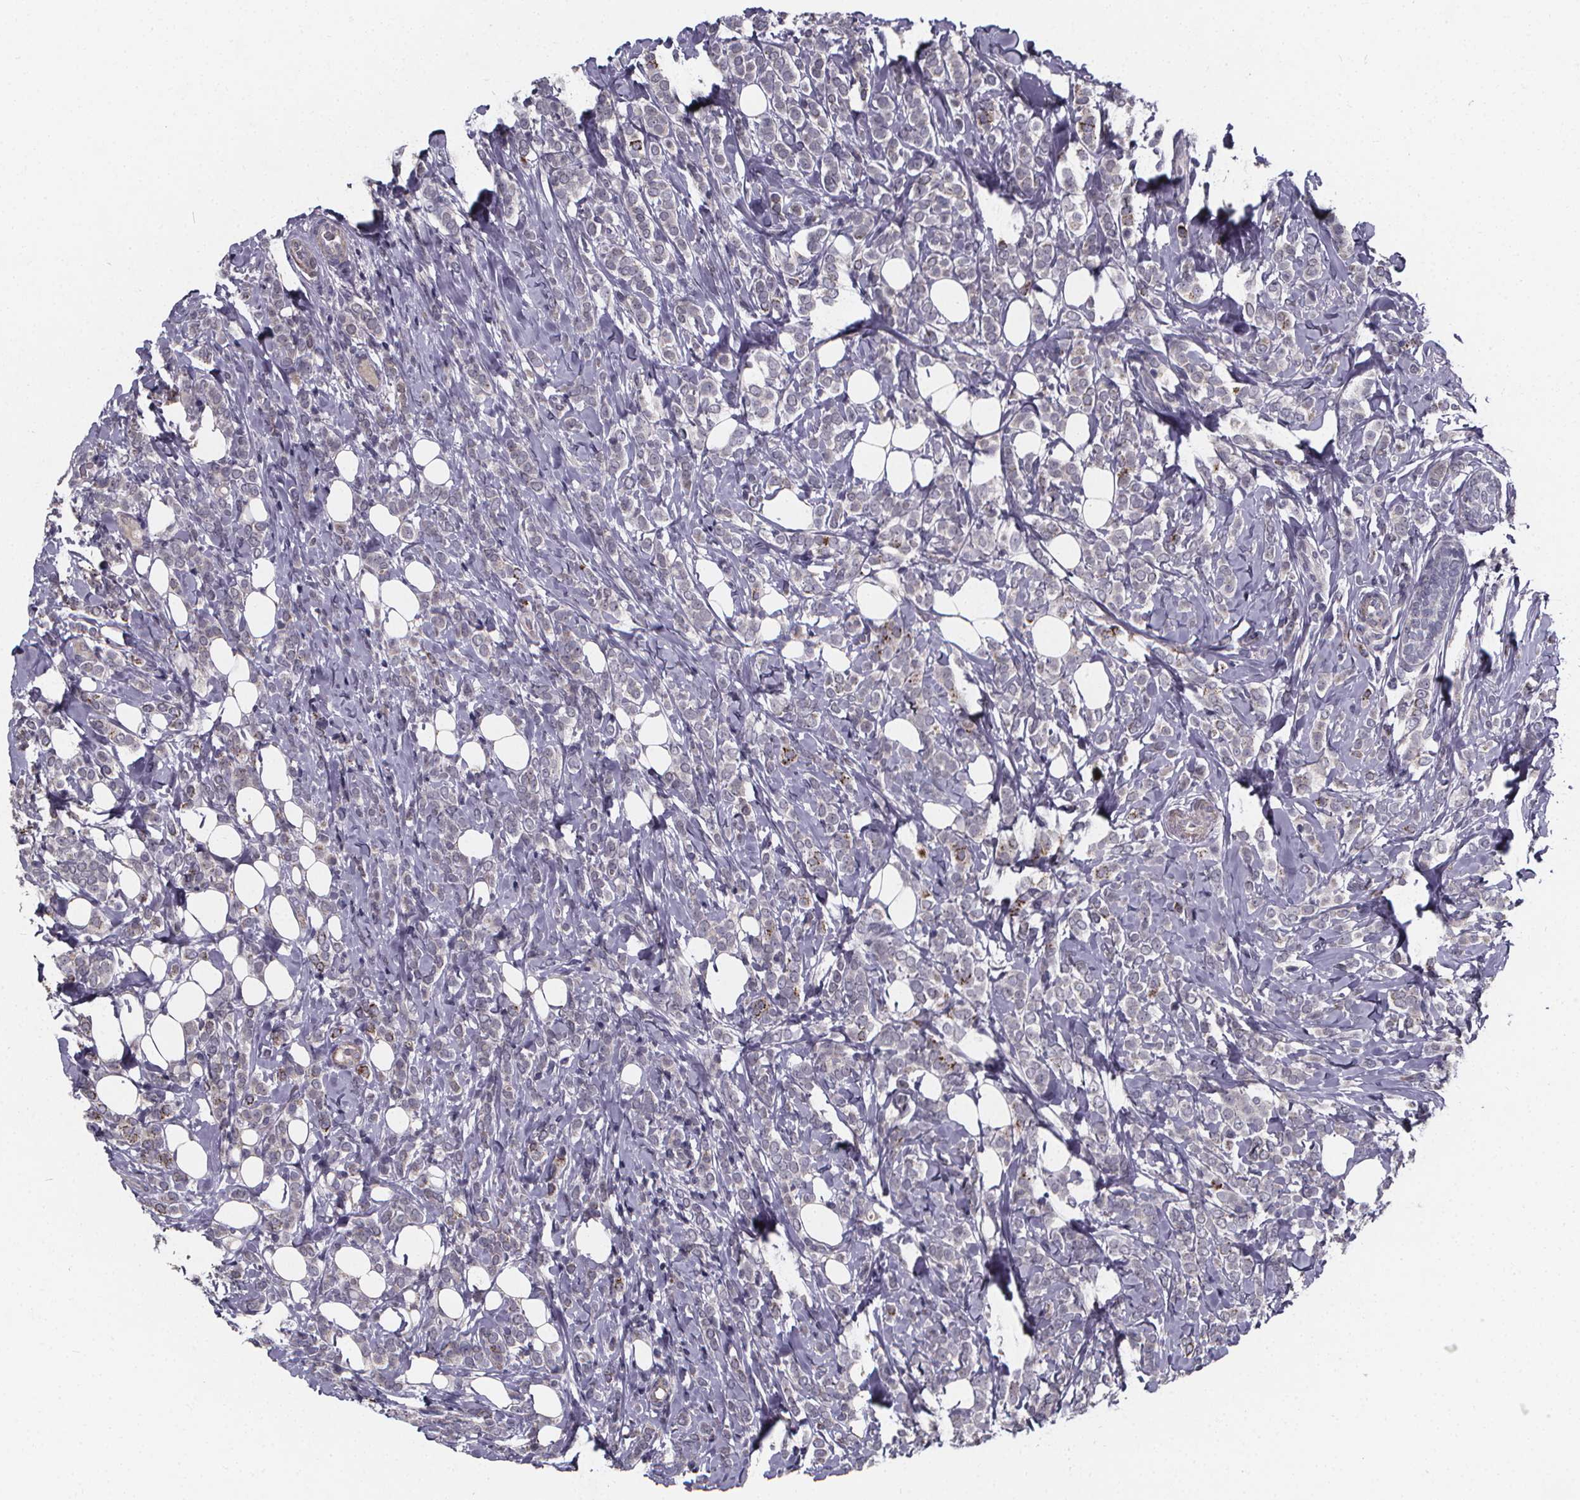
{"staining": {"intensity": "negative", "quantity": "none", "location": "none"}, "tissue": "breast cancer", "cell_type": "Tumor cells", "image_type": "cancer", "snomed": [{"axis": "morphology", "description": "Lobular carcinoma"}, {"axis": "topography", "description": "Breast"}], "caption": "This is an immunohistochemistry histopathology image of breast cancer (lobular carcinoma). There is no expression in tumor cells.", "gene": "FBXW2", "patient": {"sex": "female", "age": 49}}